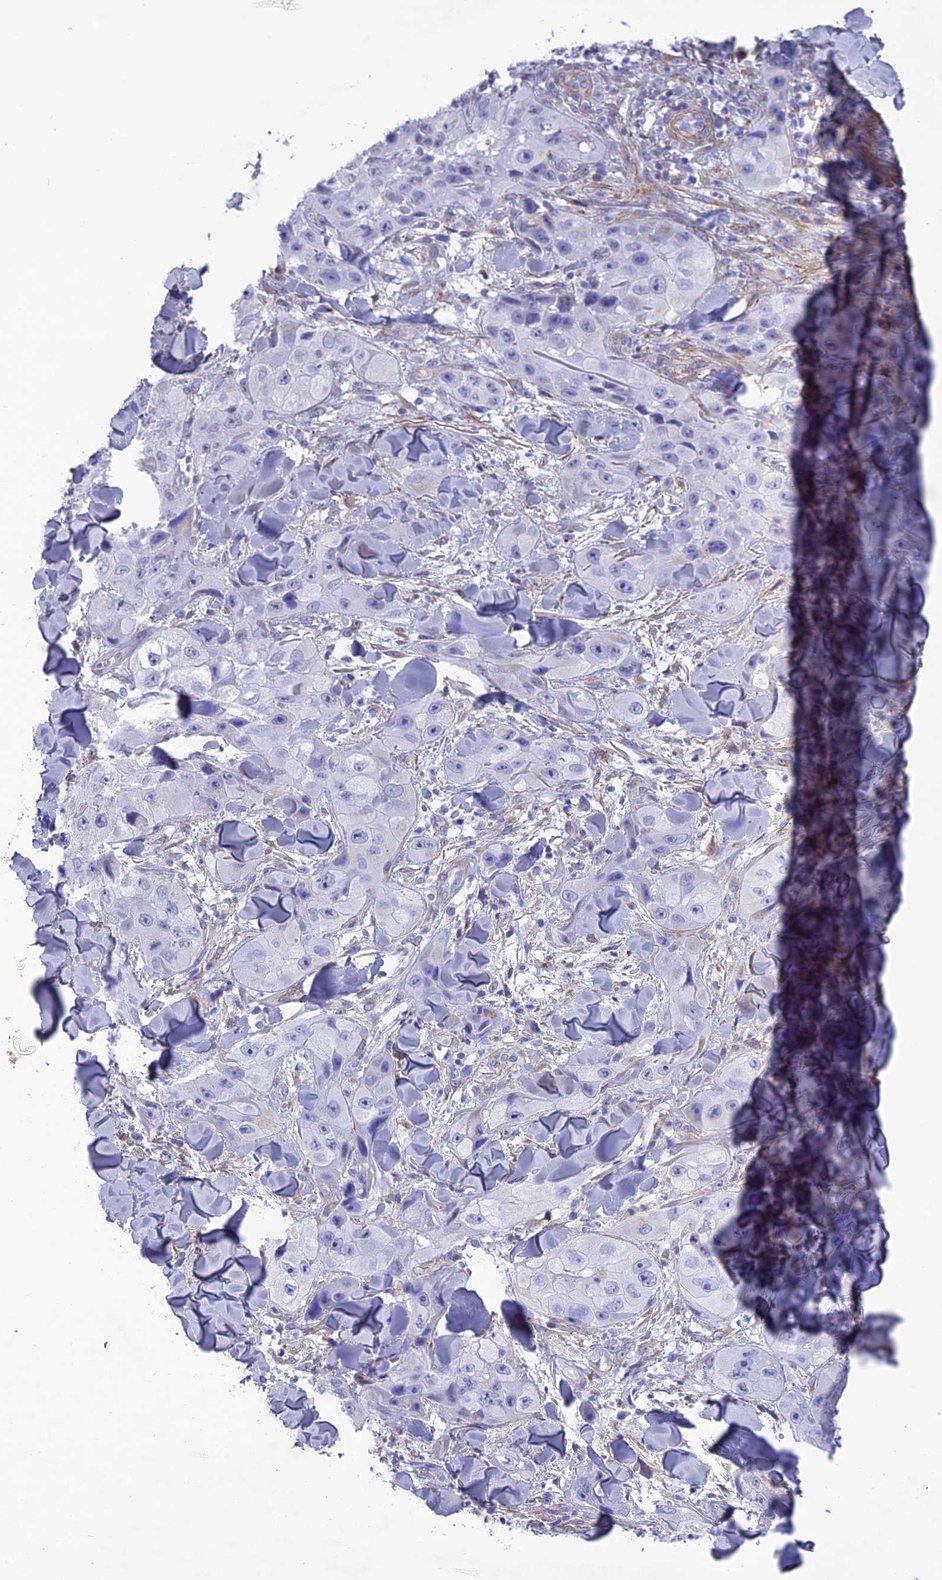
{"staining": {"intensity": "negative", "quantity": "none", "location": "none"}, "tissue": "skin cancer", "cell_type": "Tumor cells", "image_type": "cancer", "snomed": [{"axis": "morphology", "description": "Squamous cell carcinoma, NOS"}, {"axis": "topography", "description": "Skin"}, {"axis": "topography", "description": "Subcutis"}], "caption": "Immunohistochemical staining of human squamous cell carcinoma (skin) exhibits no significant positivity in tumor cells.", "gene": "TNS1", "patient": {"sex": "male", "age": 73}}